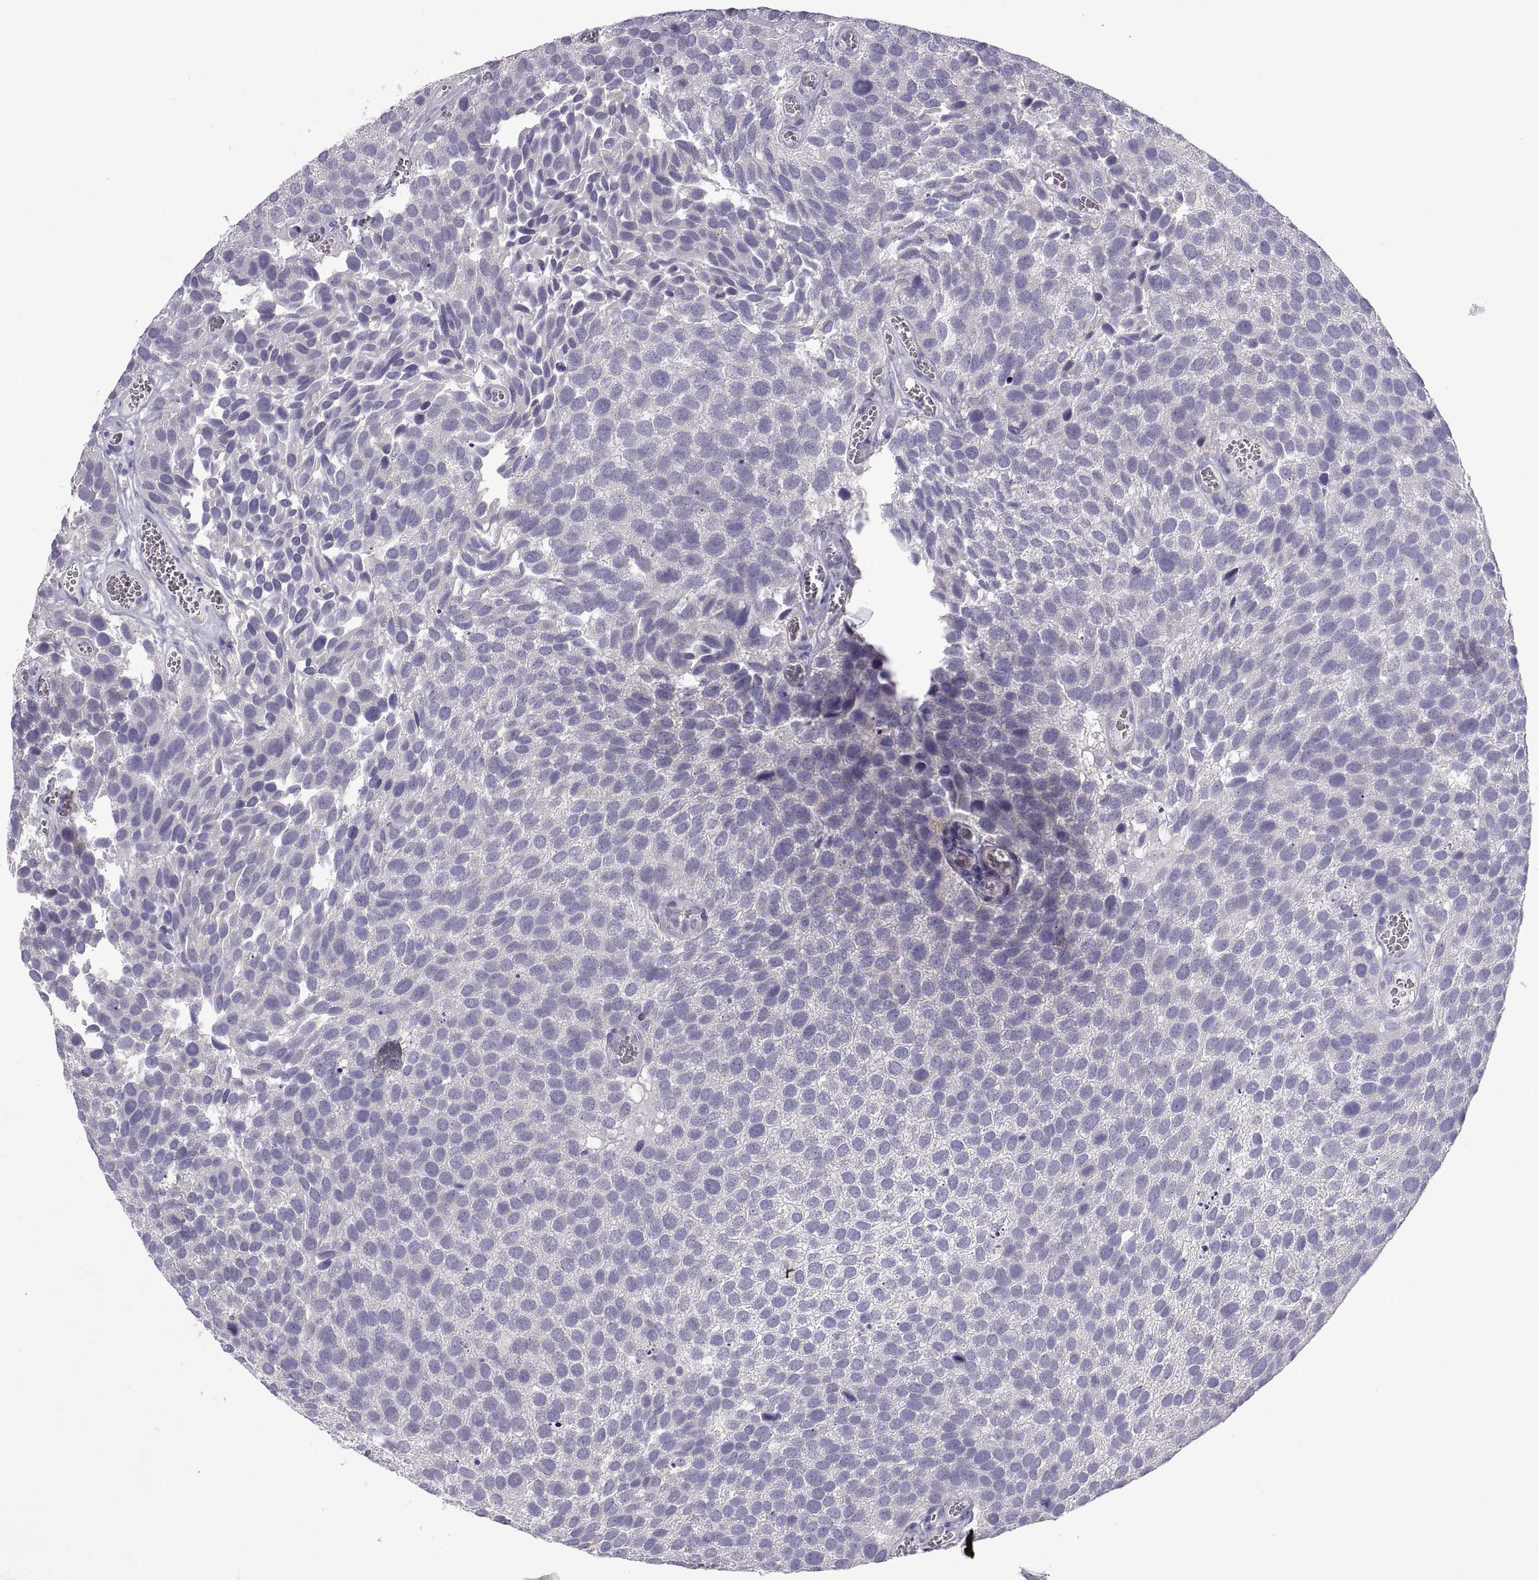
{"staining": {"intensity": "negative", "quantity": "none", "location": "none"}, "tissue": "urothelial cancer", "cell_type": "Tumor cells", "image_type": "cancer", "snomed": [{"axis": "morphology", "description": "Urothelial carcinoma, Low grade"}, {"axis": "topography", "description": "Urinary bladder"}], "caption": "Tumor cells show no significant staining in urothelial carcinoma (low-grade).", "gene": "CRYBB3", "patient": {"sex": "female", "age": 69}}